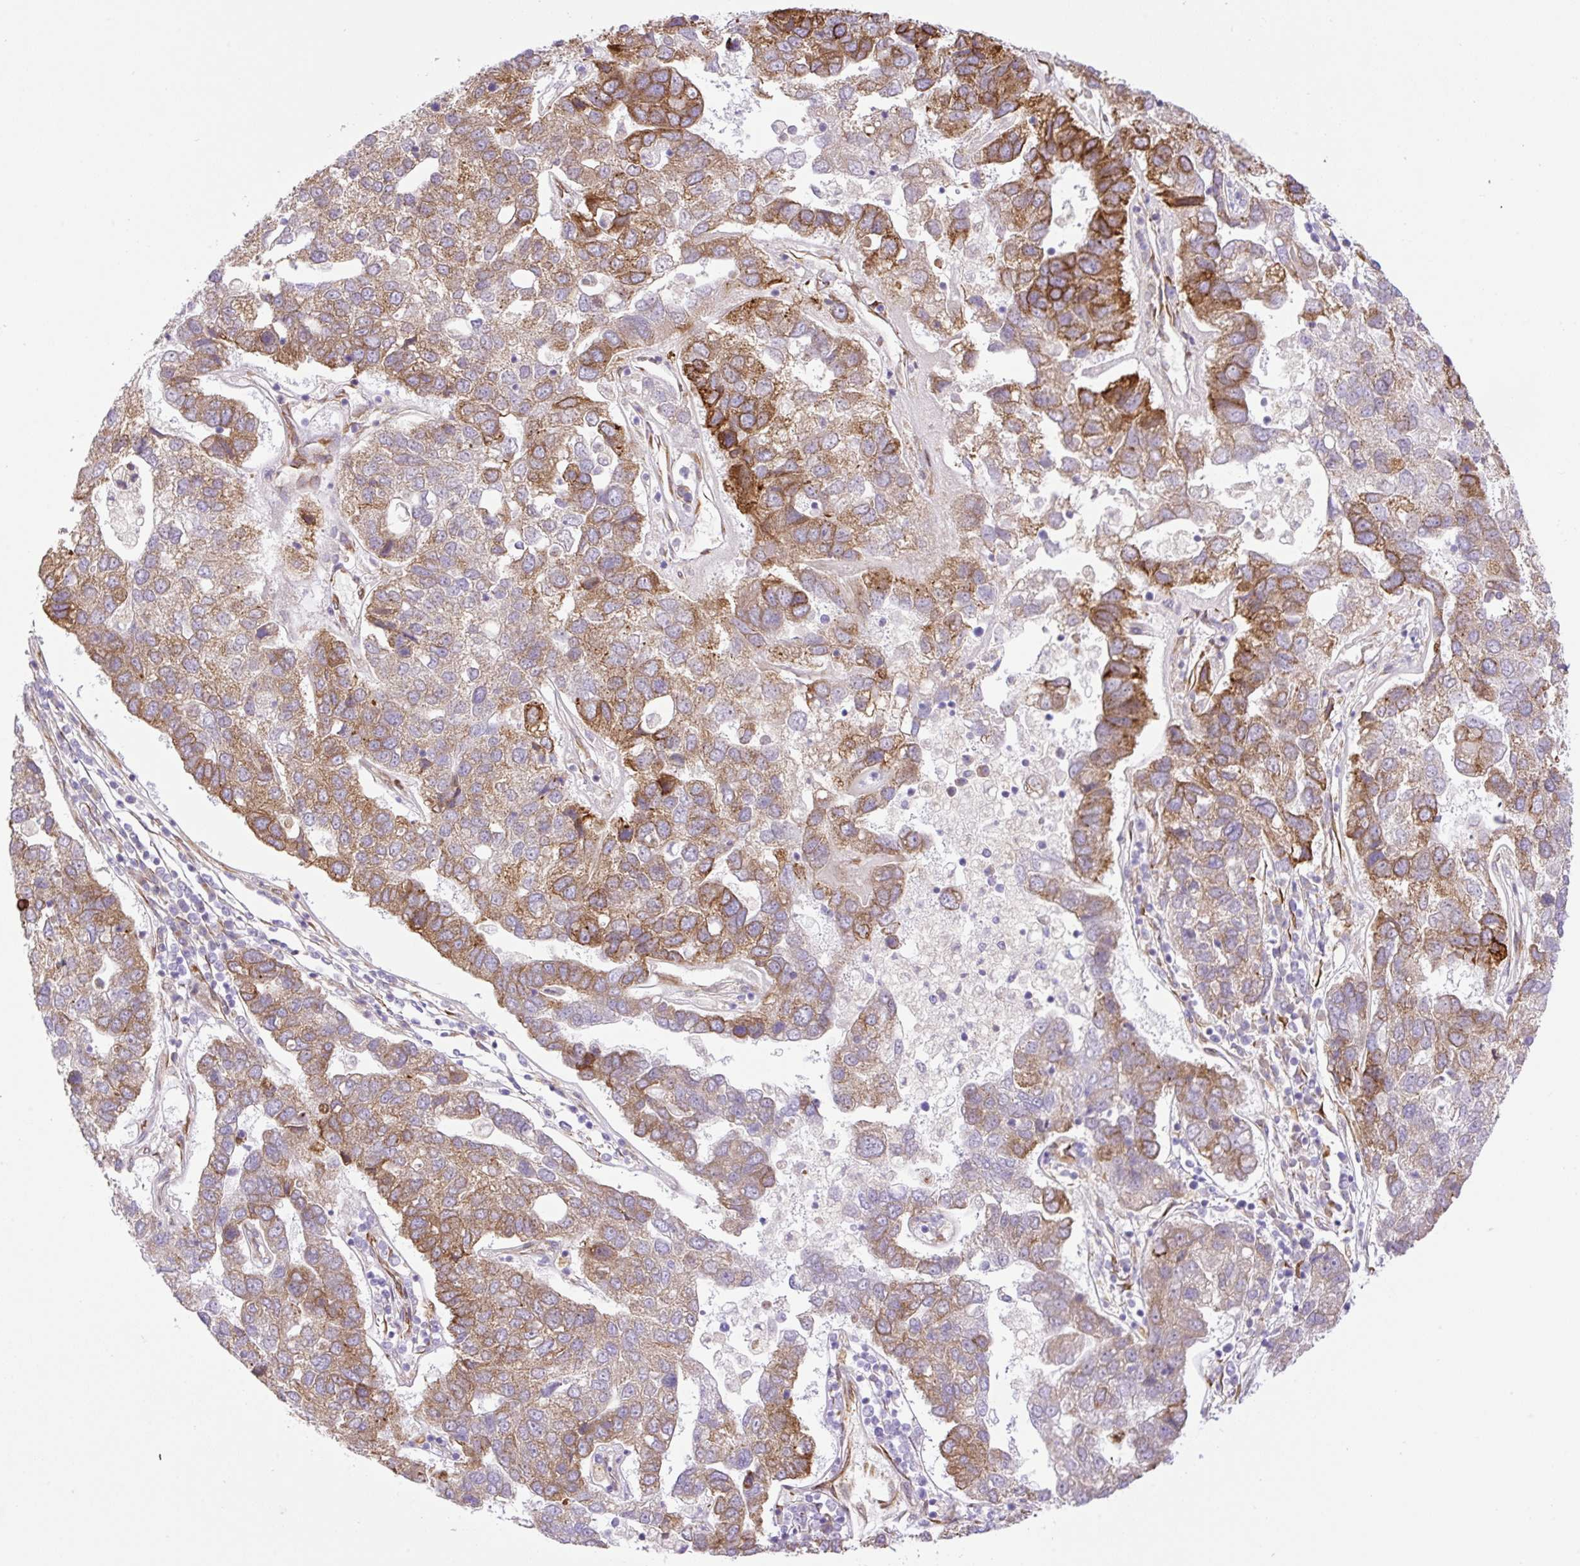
{"staining": {"intensity": "moderate", "quantity": "25%-75%", "location": "cytoplasmic/membranous"}, "tissue": "pancreatic cancer", "cell_type": "Tumor cells", "image_type": "cancer", "snomed": [{"axis": "morphology", "description": "Adenocarcinoma, NOS"}, {"axis": "topography", "description": "Pancreas"}], "caption": "A medium amount of moderate cytoplasmic/membranous expression is seen in about 25%-75% of tumor cells in pancreatic cancer (adenocarcinoma) tissue.", "gene": "RAB30", "patient": {"sex": "female", "age": 61}}